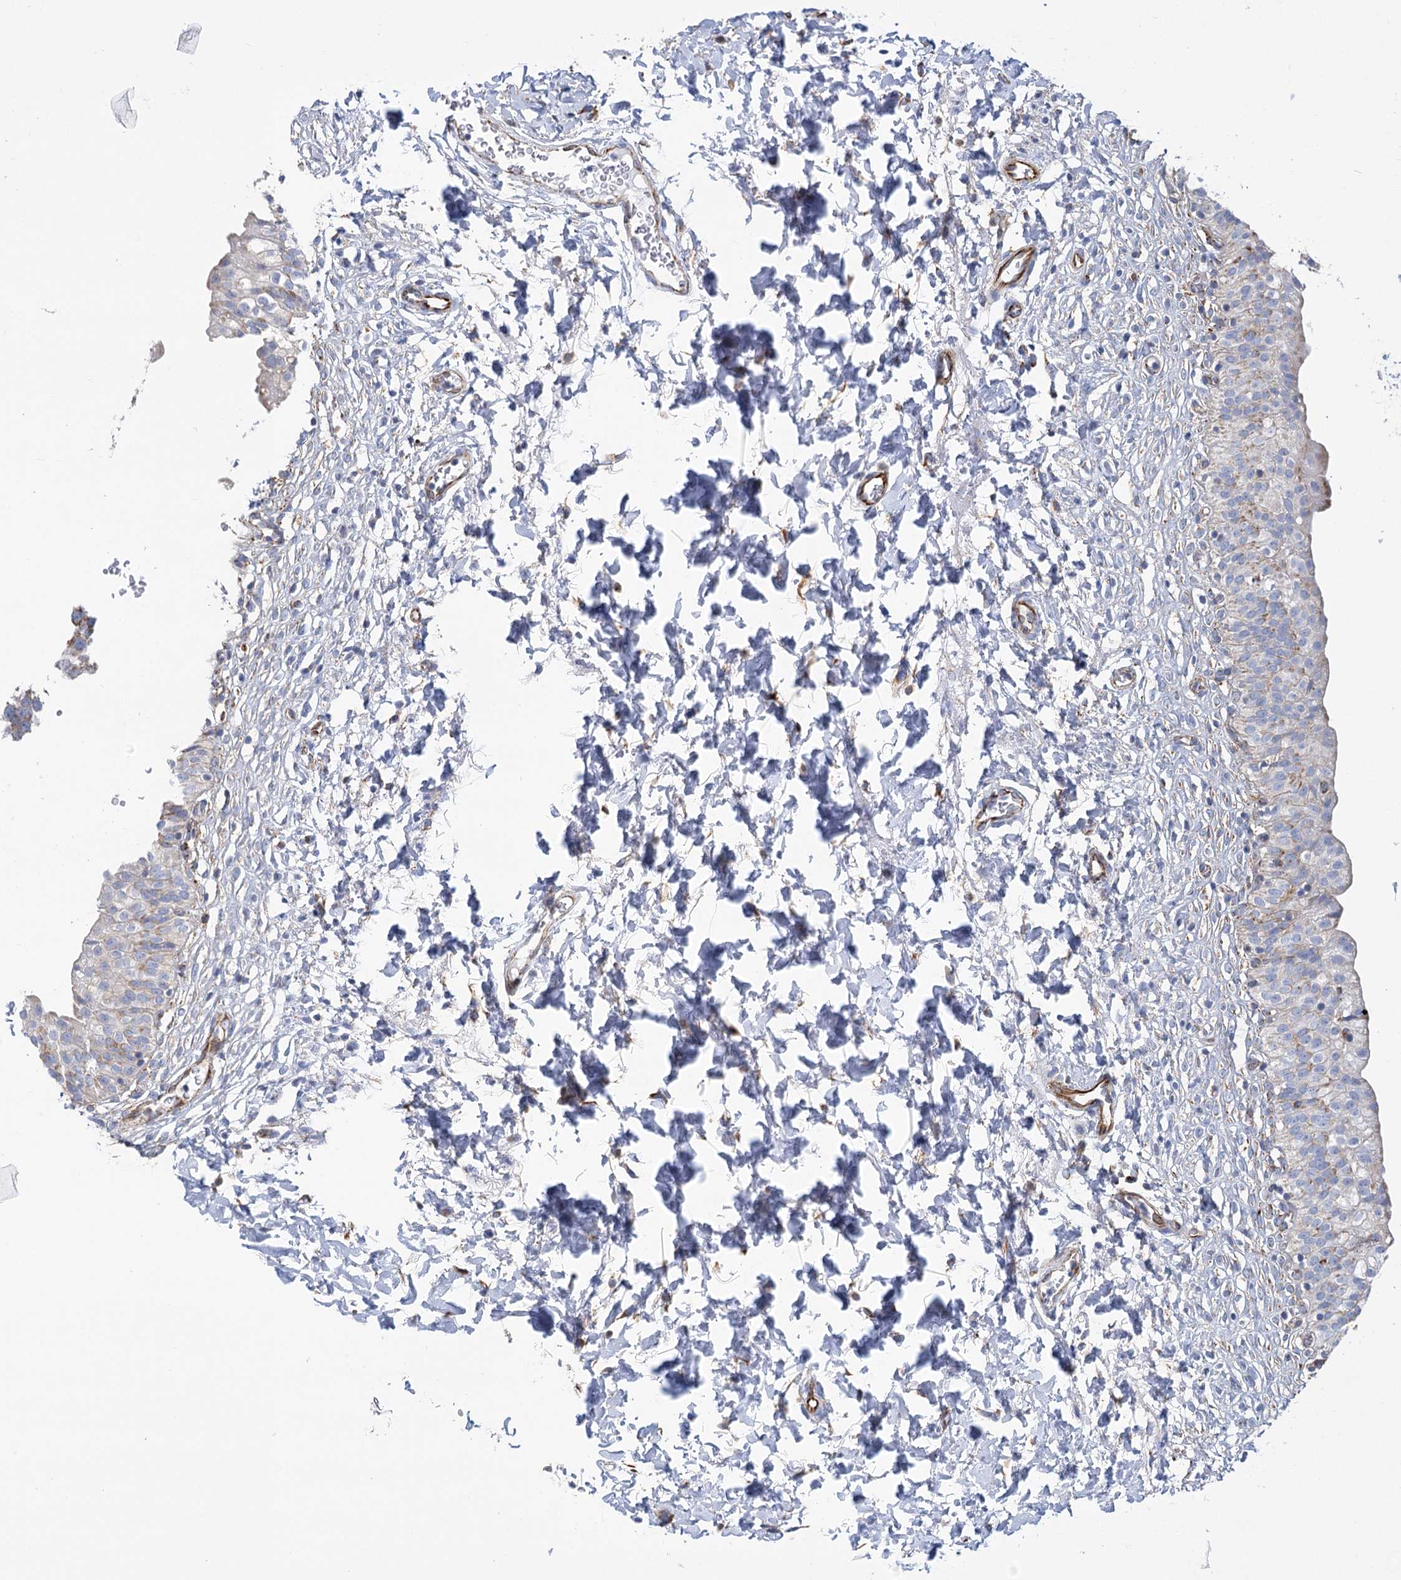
{"staining": {"intensity": "moderate", "quantity": "<25%", "location": "cytoplasmic/membranous"}, "tissue": "urinary bladder", "cell_type": "Urothelial cells", "image_type": "normal", "snomed": [{"axis": "morphology", "description": "Normal tissue, NOS"}, {"axis": "topography", "description": "Urinary bladder"}], "caption": "Urothelial cells display low levels of moderate cytoplasmic/membranous staining in about <25% of cells in unremarkable human urinary bladder.", "gene": "DHTKD1", "patient": {"sex": "male", "age": 55}}